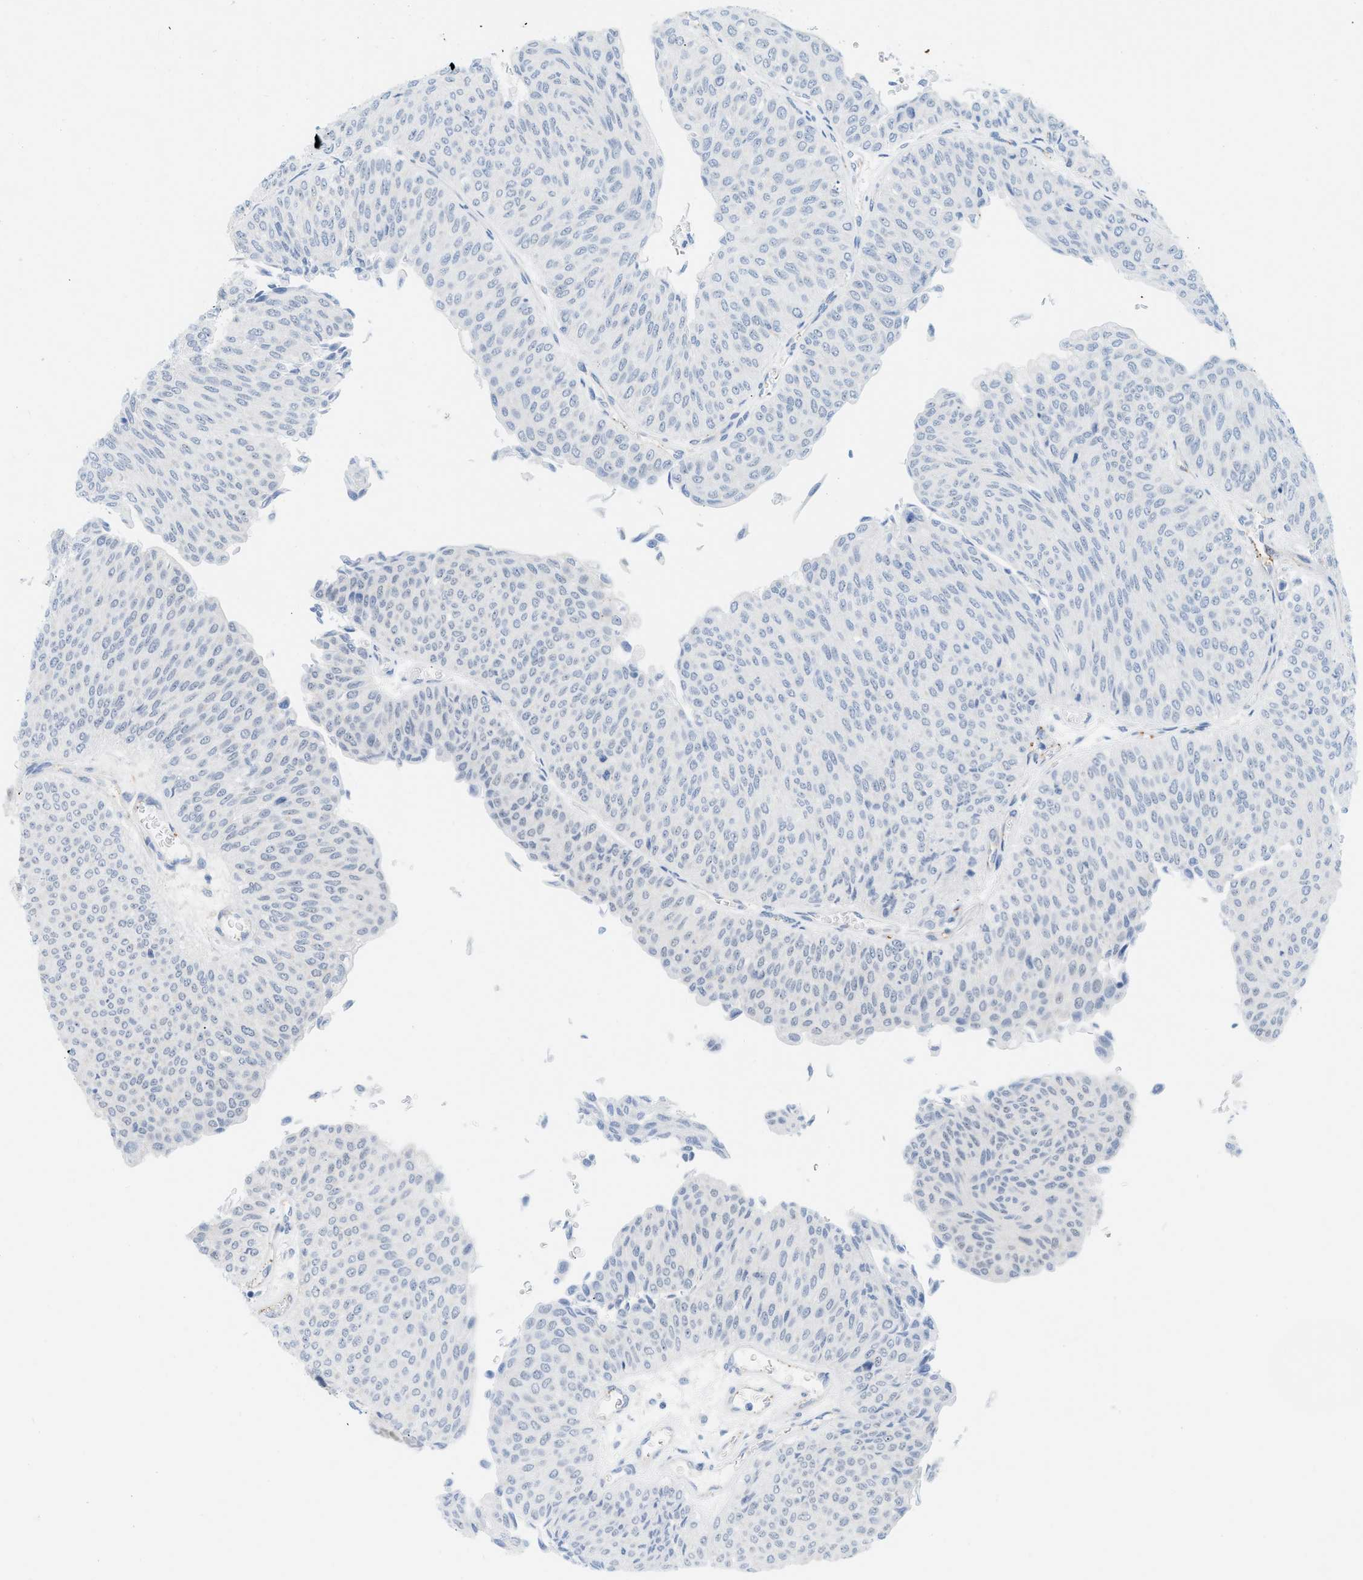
{"staining": {"intensity": "negative", "quantity": "none", "location": "none"}, "tissue": "urothelial cancer", "cell_type": "Tumor cells", "image_type": "cancer", "snomed": [{"axis": "morphology", "description": "Urothelial carcinoma, Low grade"}, {"axis": "topography", "description": "Urinary bladder"}], "caption": "Immunohistochemical staining of urothelial carcinoma (low-grade) reveals no significant expression in tumor cells.", "gene": "HLTF", "patient": {"sex": "male", "age": 78}}